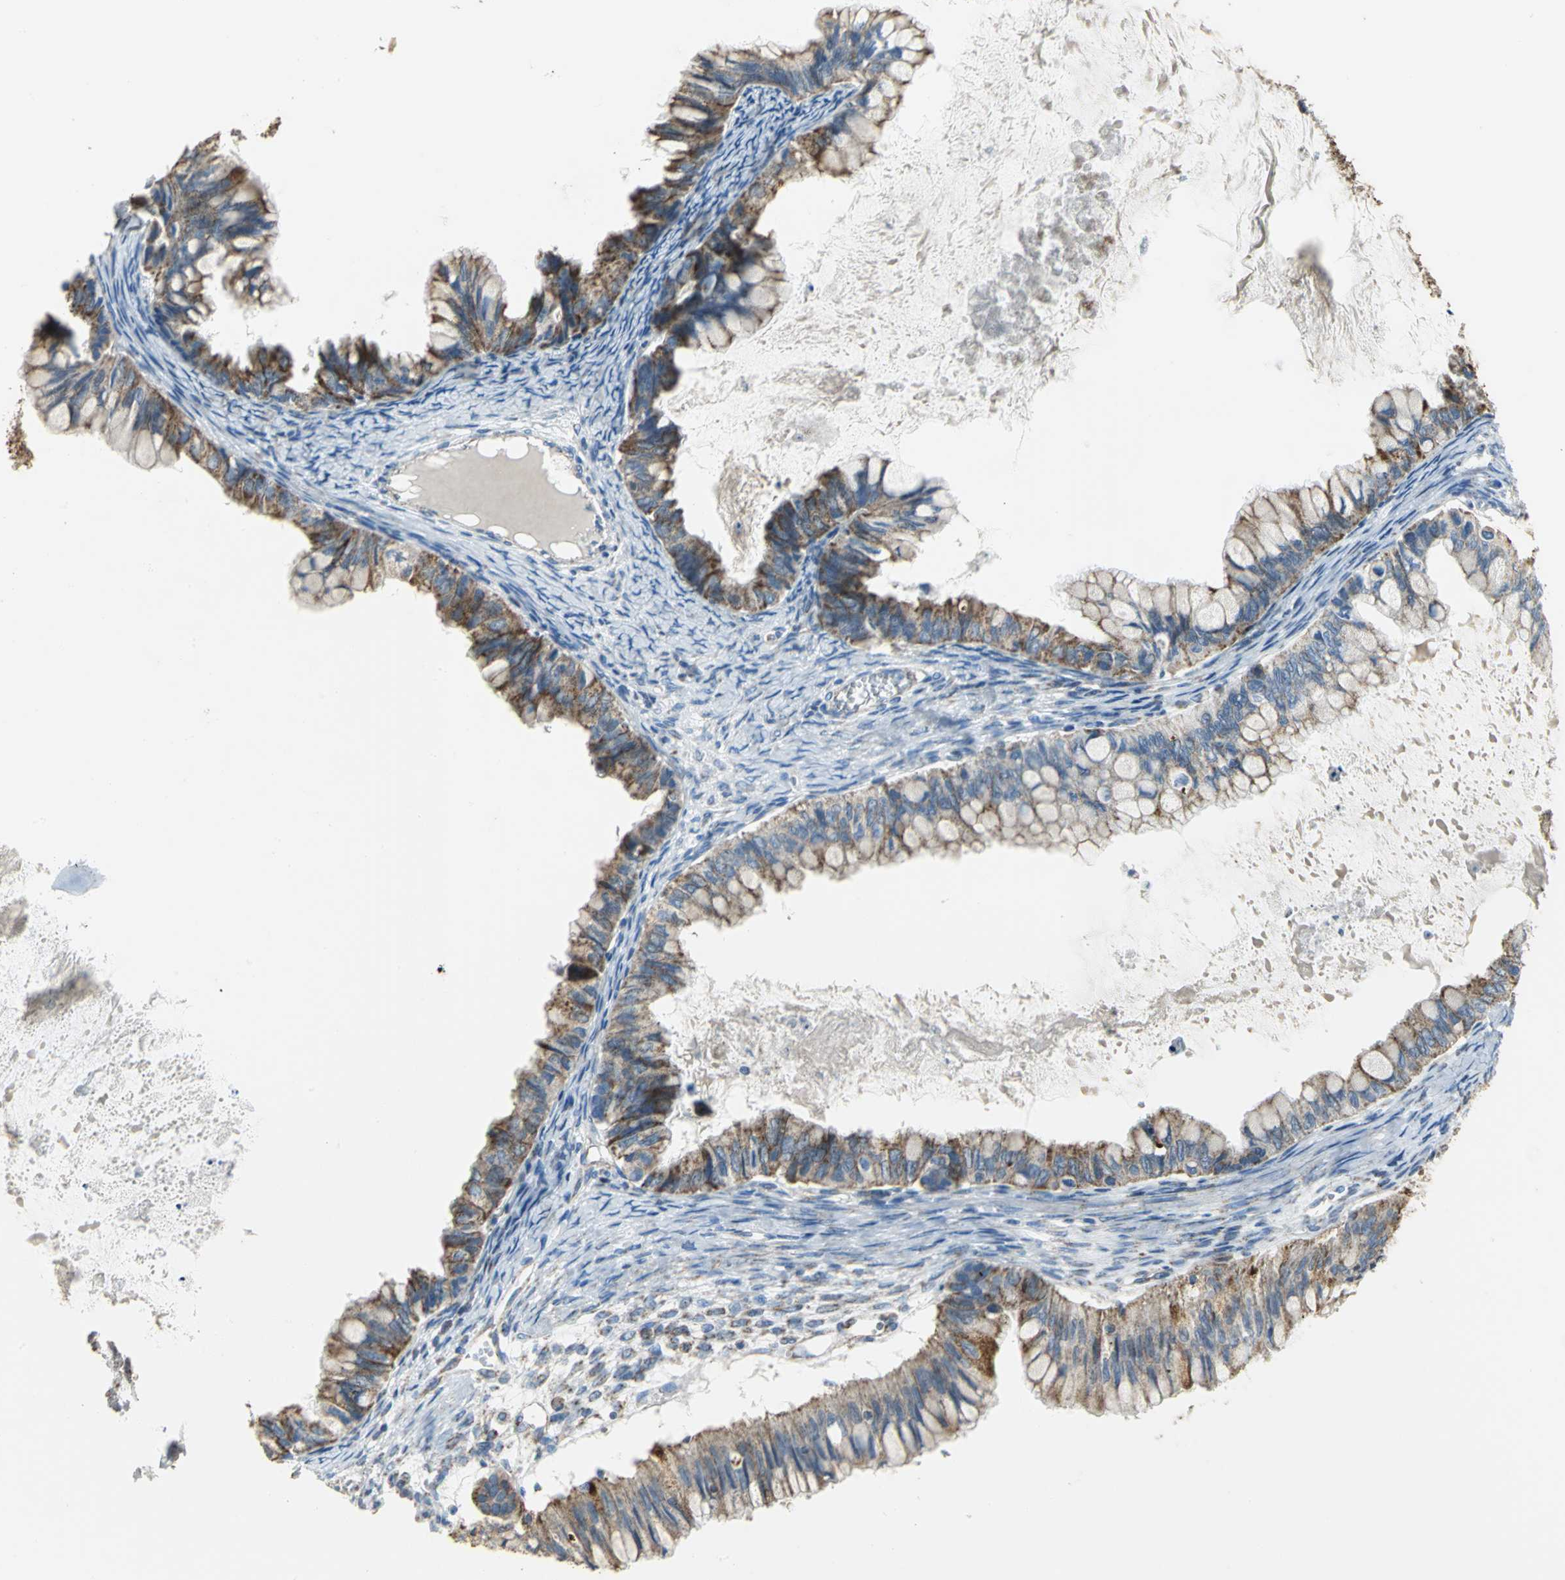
{"staining": {"intensity": "moderate", "quantity": "25%-75%", "location": "cytoplasmic/membranous"}, "tissue": "ovarian cancer", "cell_type": "Tumor cells", "image_type": "cancer", "snomed": [{"axis": "morphology", "description": "Cystadenocarcinoma, mucinous, NOS"}, {"axis": "topography", "description": "Ovary"}], "caption": "Tumor cells exhibit moderate cytoplasmic/membranous expression in approximately 25%-75% of cells in ovarian cancer. Immunohistochemistry (ihc) stains the protein of interest in brown and the nuclei are stained blue.", "gene": "NTRK1", "patient": {"sex": "female", "age": 80}}